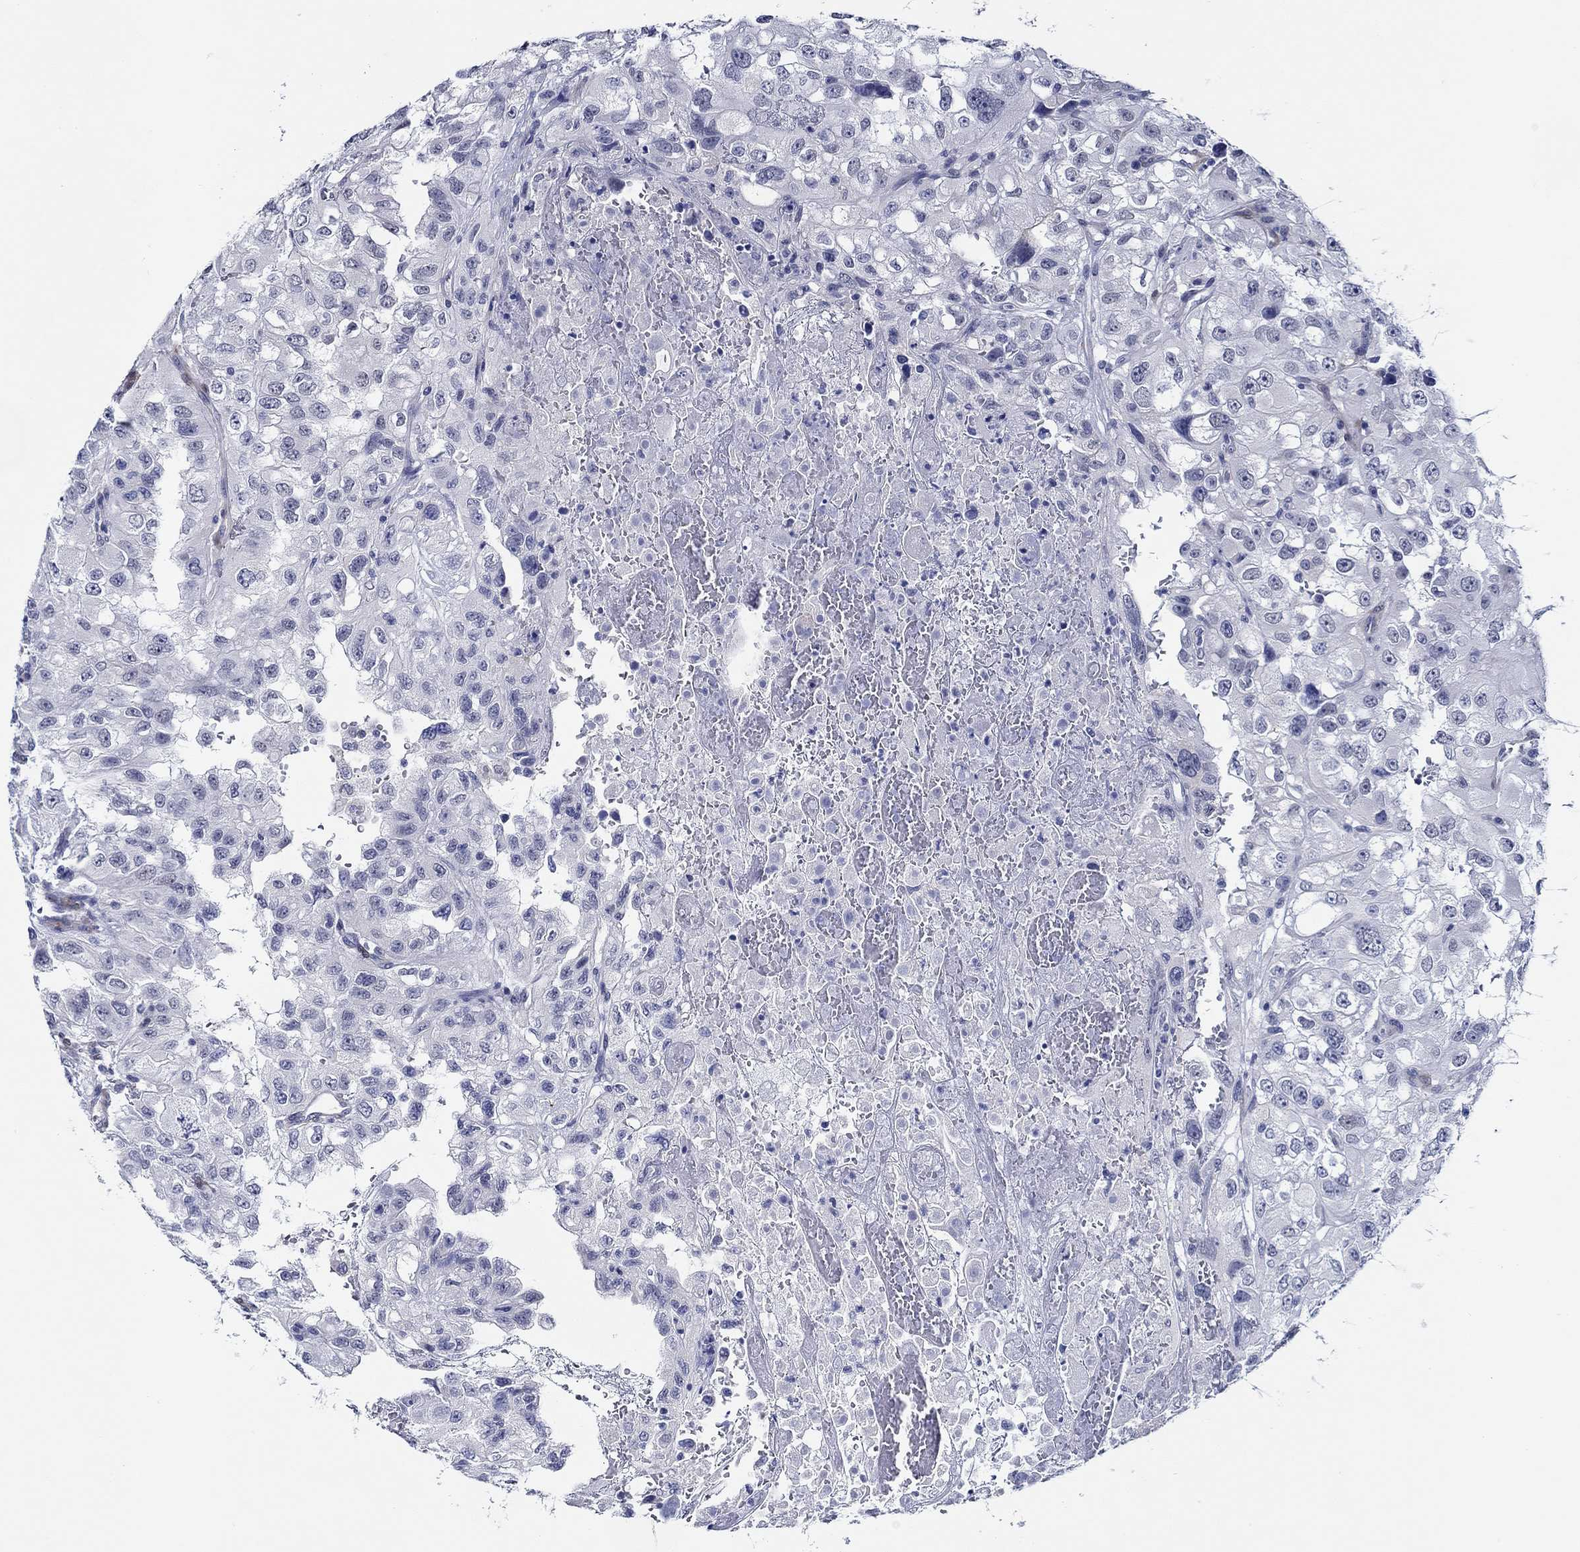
{"staining": {"intensity": "negative", "quantity": "none", "location": "none"}, "tissue": "renal cancer", "cell_type": "Tumor cells", "image_type": "cancer", "snomed": [{"axis": "morphology", "description": "Adenocarcinoma, NOS"}, {"axis": "topography", "description": "Kidney"}], "caption": "A high-resolution histopathology image shows immunohistochemistry staining of adenocarcinoma (renal), which reveals no significant positivity in tumor cells.", "gene": "MC2R", "patient": {"sex": "male", "age": 64}}